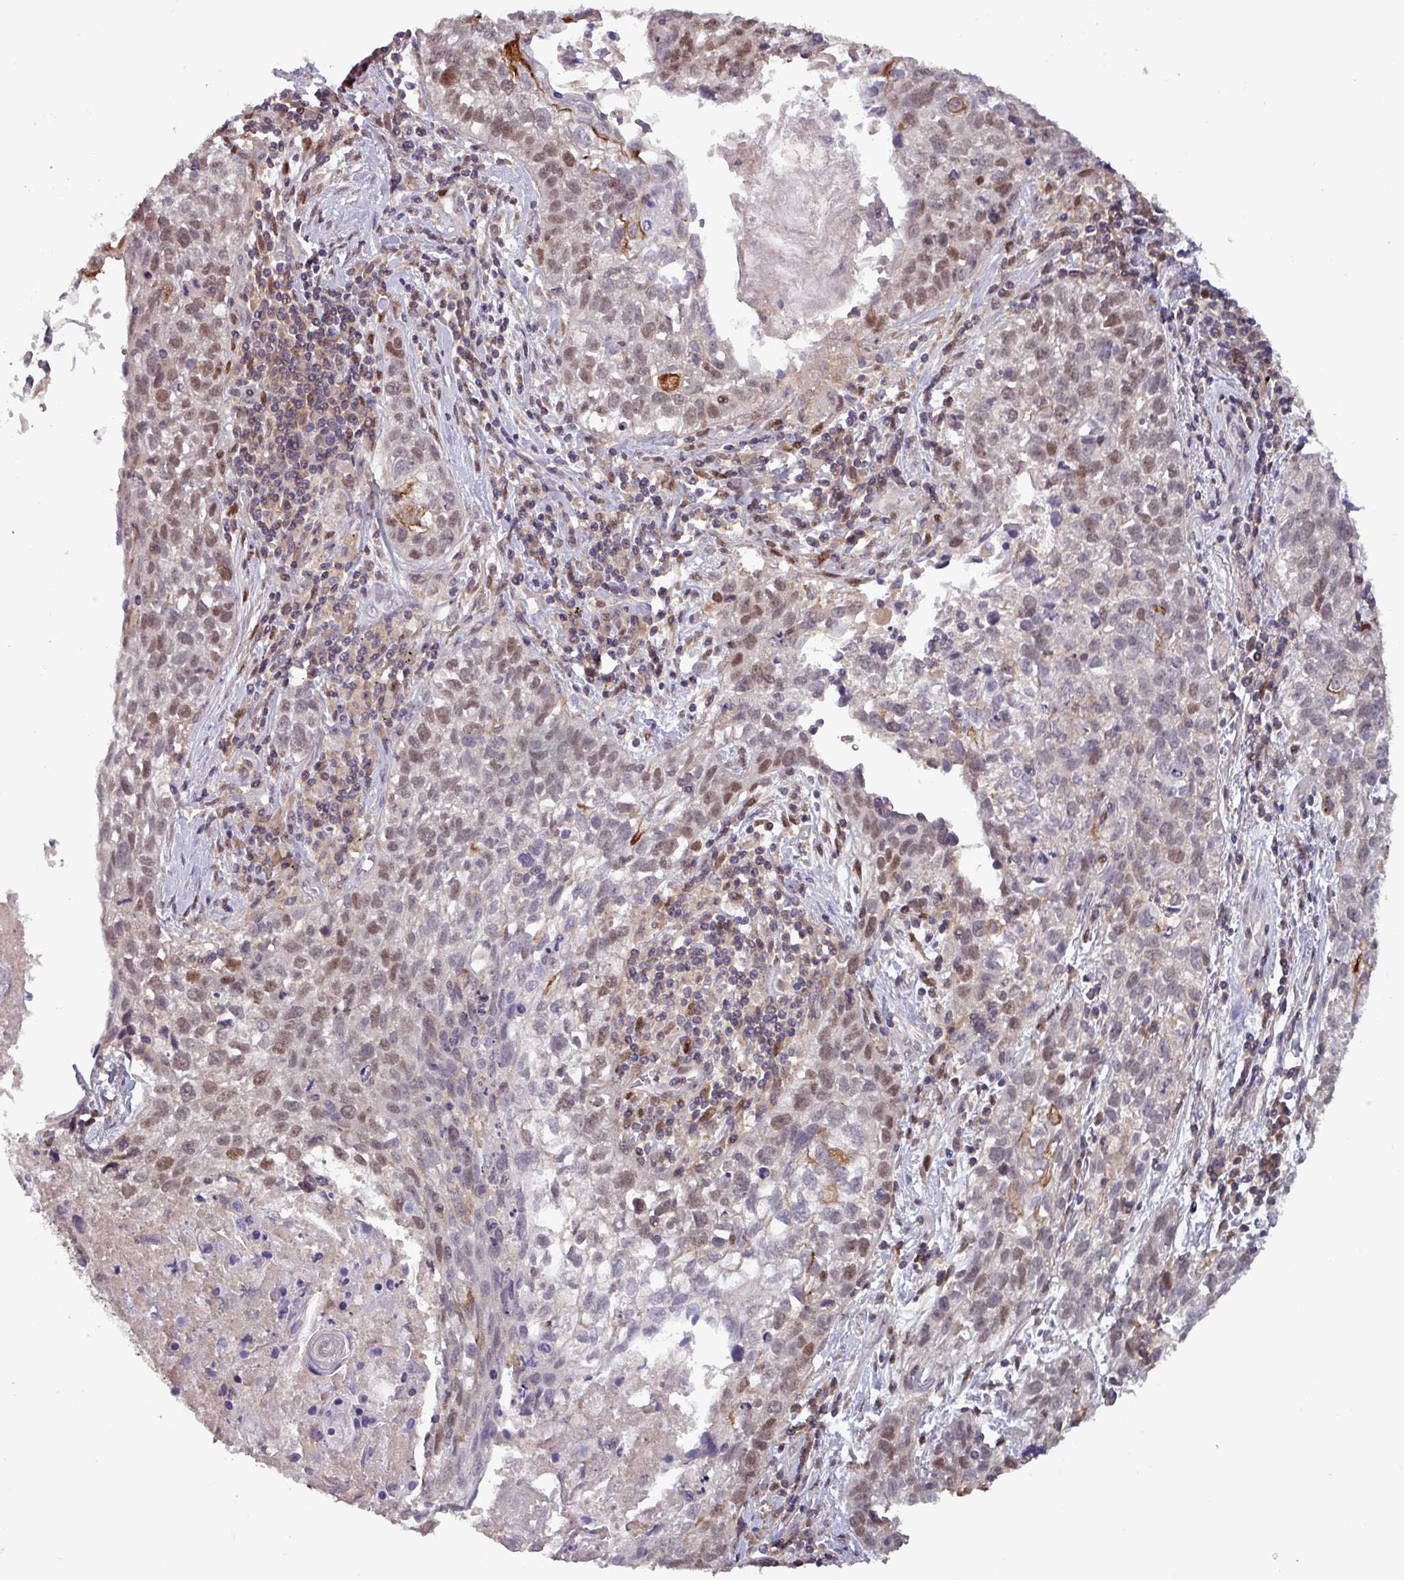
{"staining": {"intensity": "weak", "quantity": "25%-75%", "location": "nuclear"}, "tissue": "lung cancer", "cell_type": "Tumor cells", "image_type": "cancer", "snomed": [{"axis": "morphology", "description": "Squamous cell carcinoma, NOS"}, {"axis": "topography", "description": "Lung"}], "caption": "Immunohistochemistry (IHC) of squamous cell carcinoma (lung) shows low levels of weak nuclear positivity in approximately 25%-75% of tumor cells.", "gene": "PRRX1", "patient": {"sex": "male", "age": 74}}